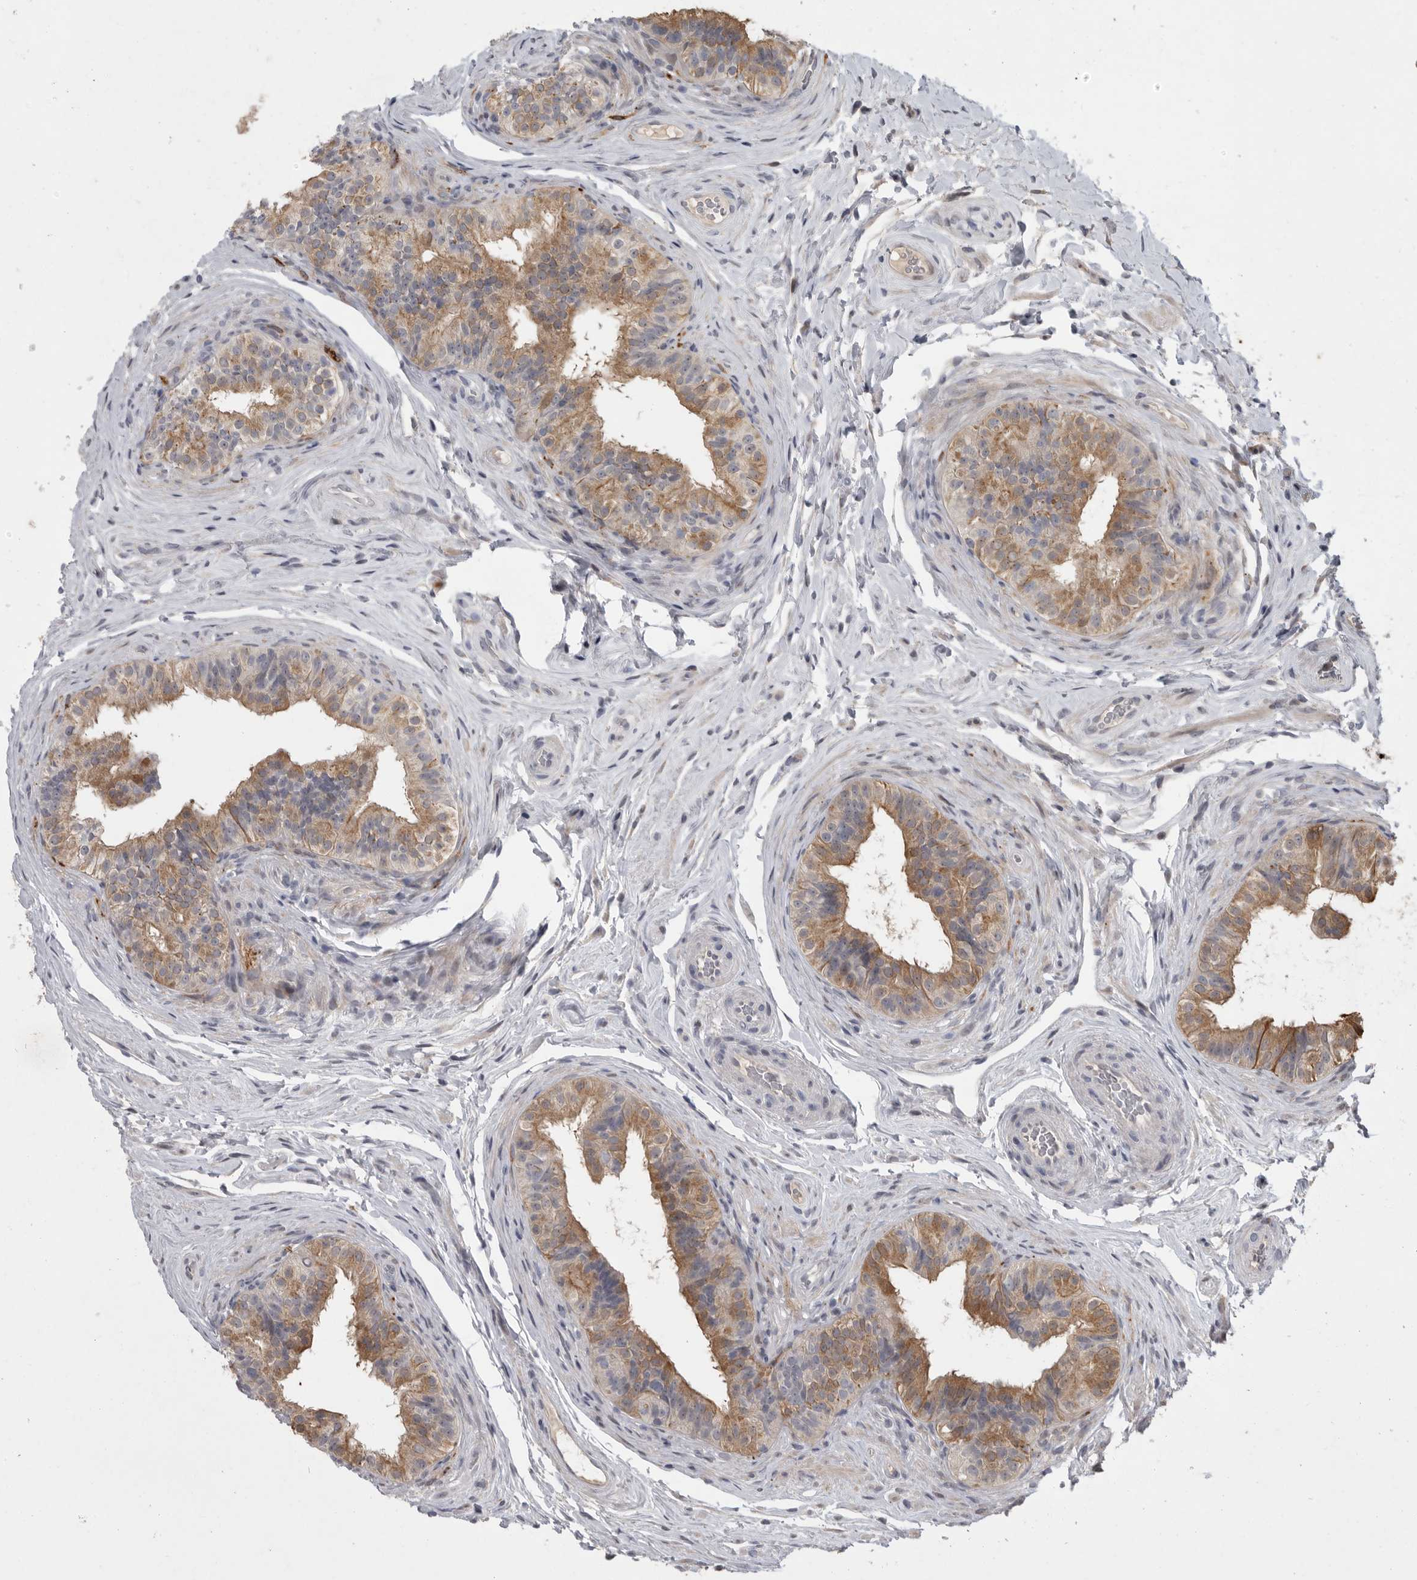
{"staining": {"intensity": "moderate", "quantity": "25%-75%", "location": "cytoplasmic/membranous"}, "tissue": "epididymis", "cell_type": "Glandular cells", "image_type": "normal", "snomed": [{"axis": "morphology", "description": "Normal tissue, NOS"}, {"axis": "topography", "description": "Epididymis"}], "caption": "Immunohistochemistry (IHC) image of unremarkable human epididymis stained for a protein (brown), which displays medium levels of moderate cytoplasmic/membranous staining in approximately 25%-75% of glandular cells.", "gene": "MAN2A1", "patient": {"sex": "male", "age": 49}}